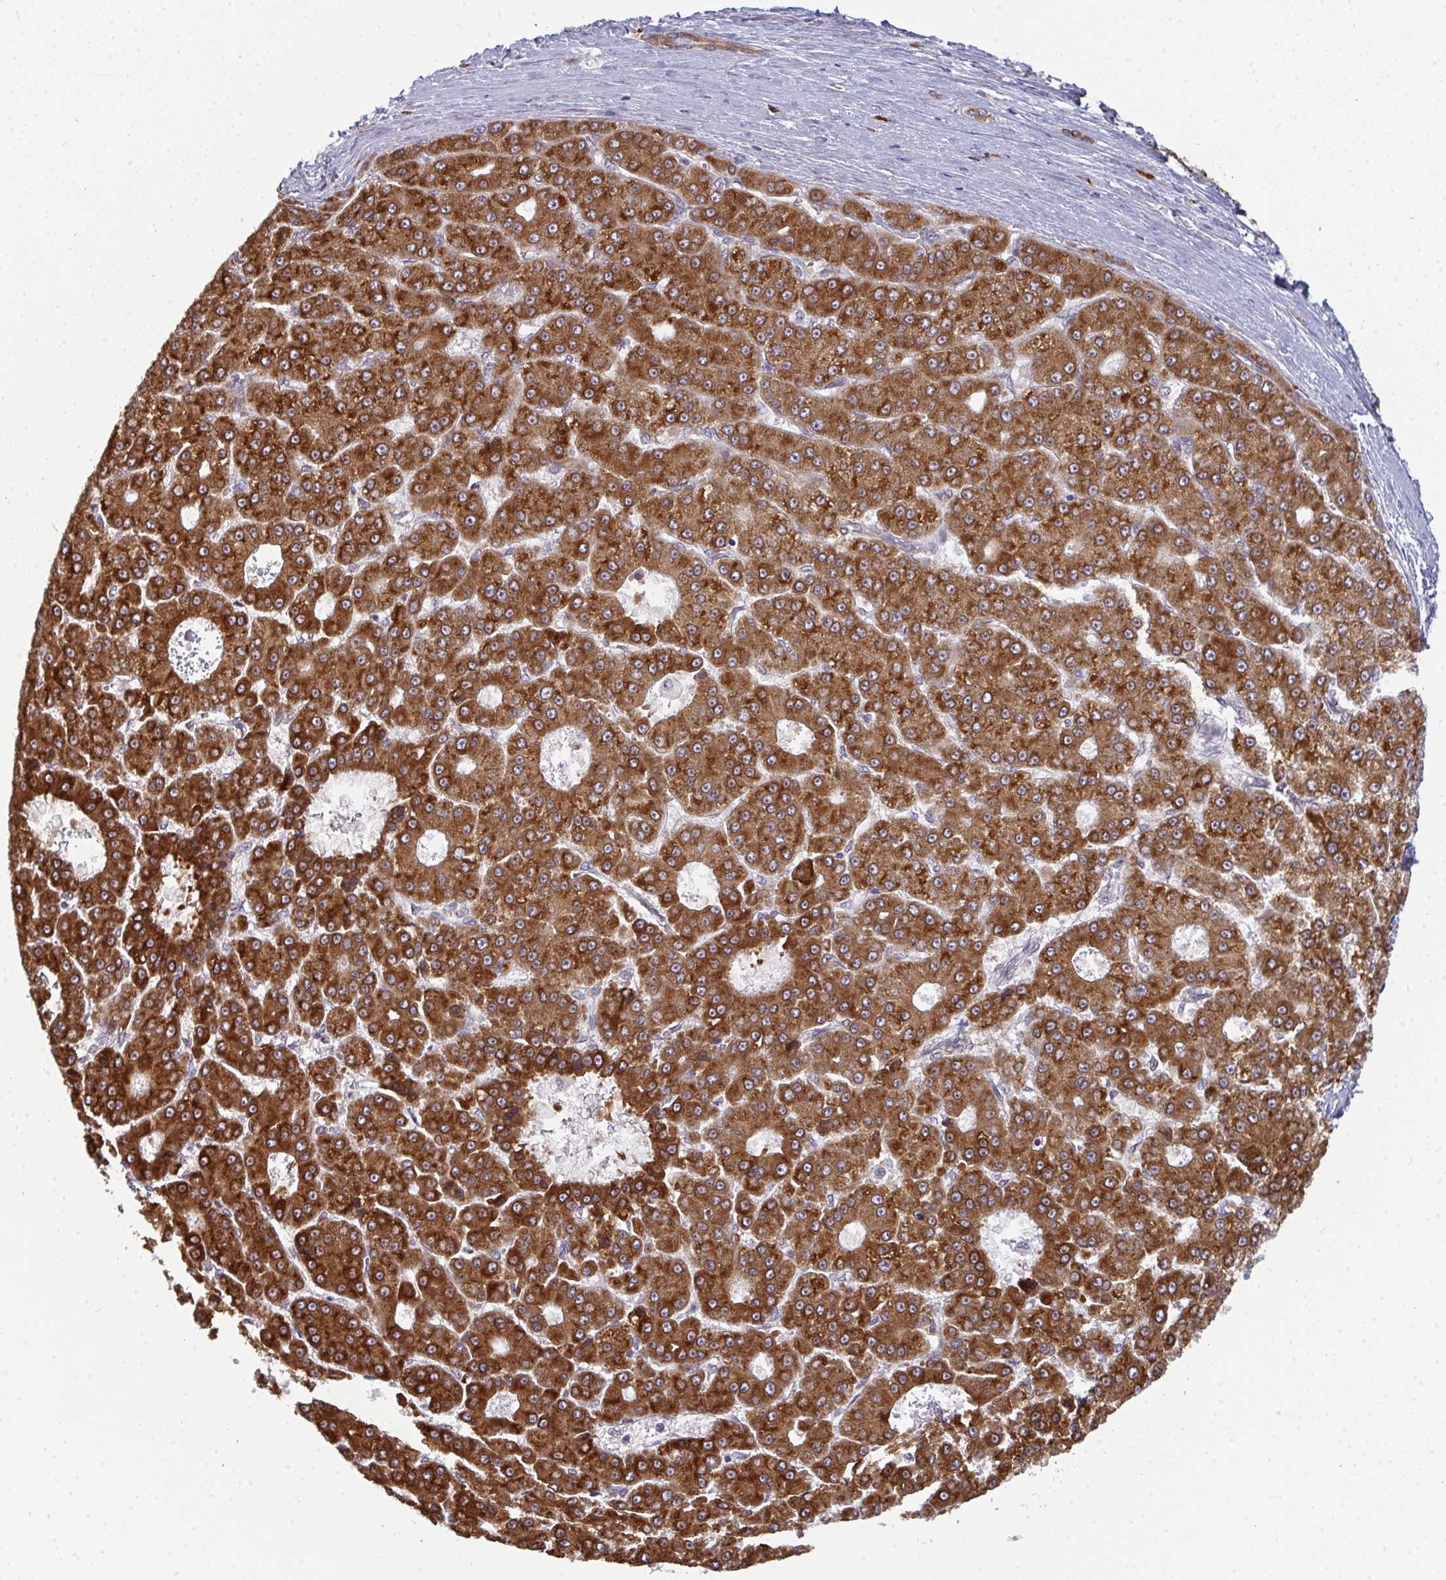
{"staining": {"intensity": "strong", "quantity": ">75%", "location": "cytoplasmic/membranous"}, "tissue": "liver cancer", "cell_type": "Tumor cells", "image_type": "cancer", "snomed": [{"axis": "morphology", "description": "Carcinoma, Hepatocellular, NOS"}, {"axis": "topography", "description": "Liver"}], "caption": "Liver hepatocellular carcinoma stained with a protein marker reveals strong staining in tumor cells.", "gene": "LYSMD4", "patient": {"sex": "male", "age": 70}}